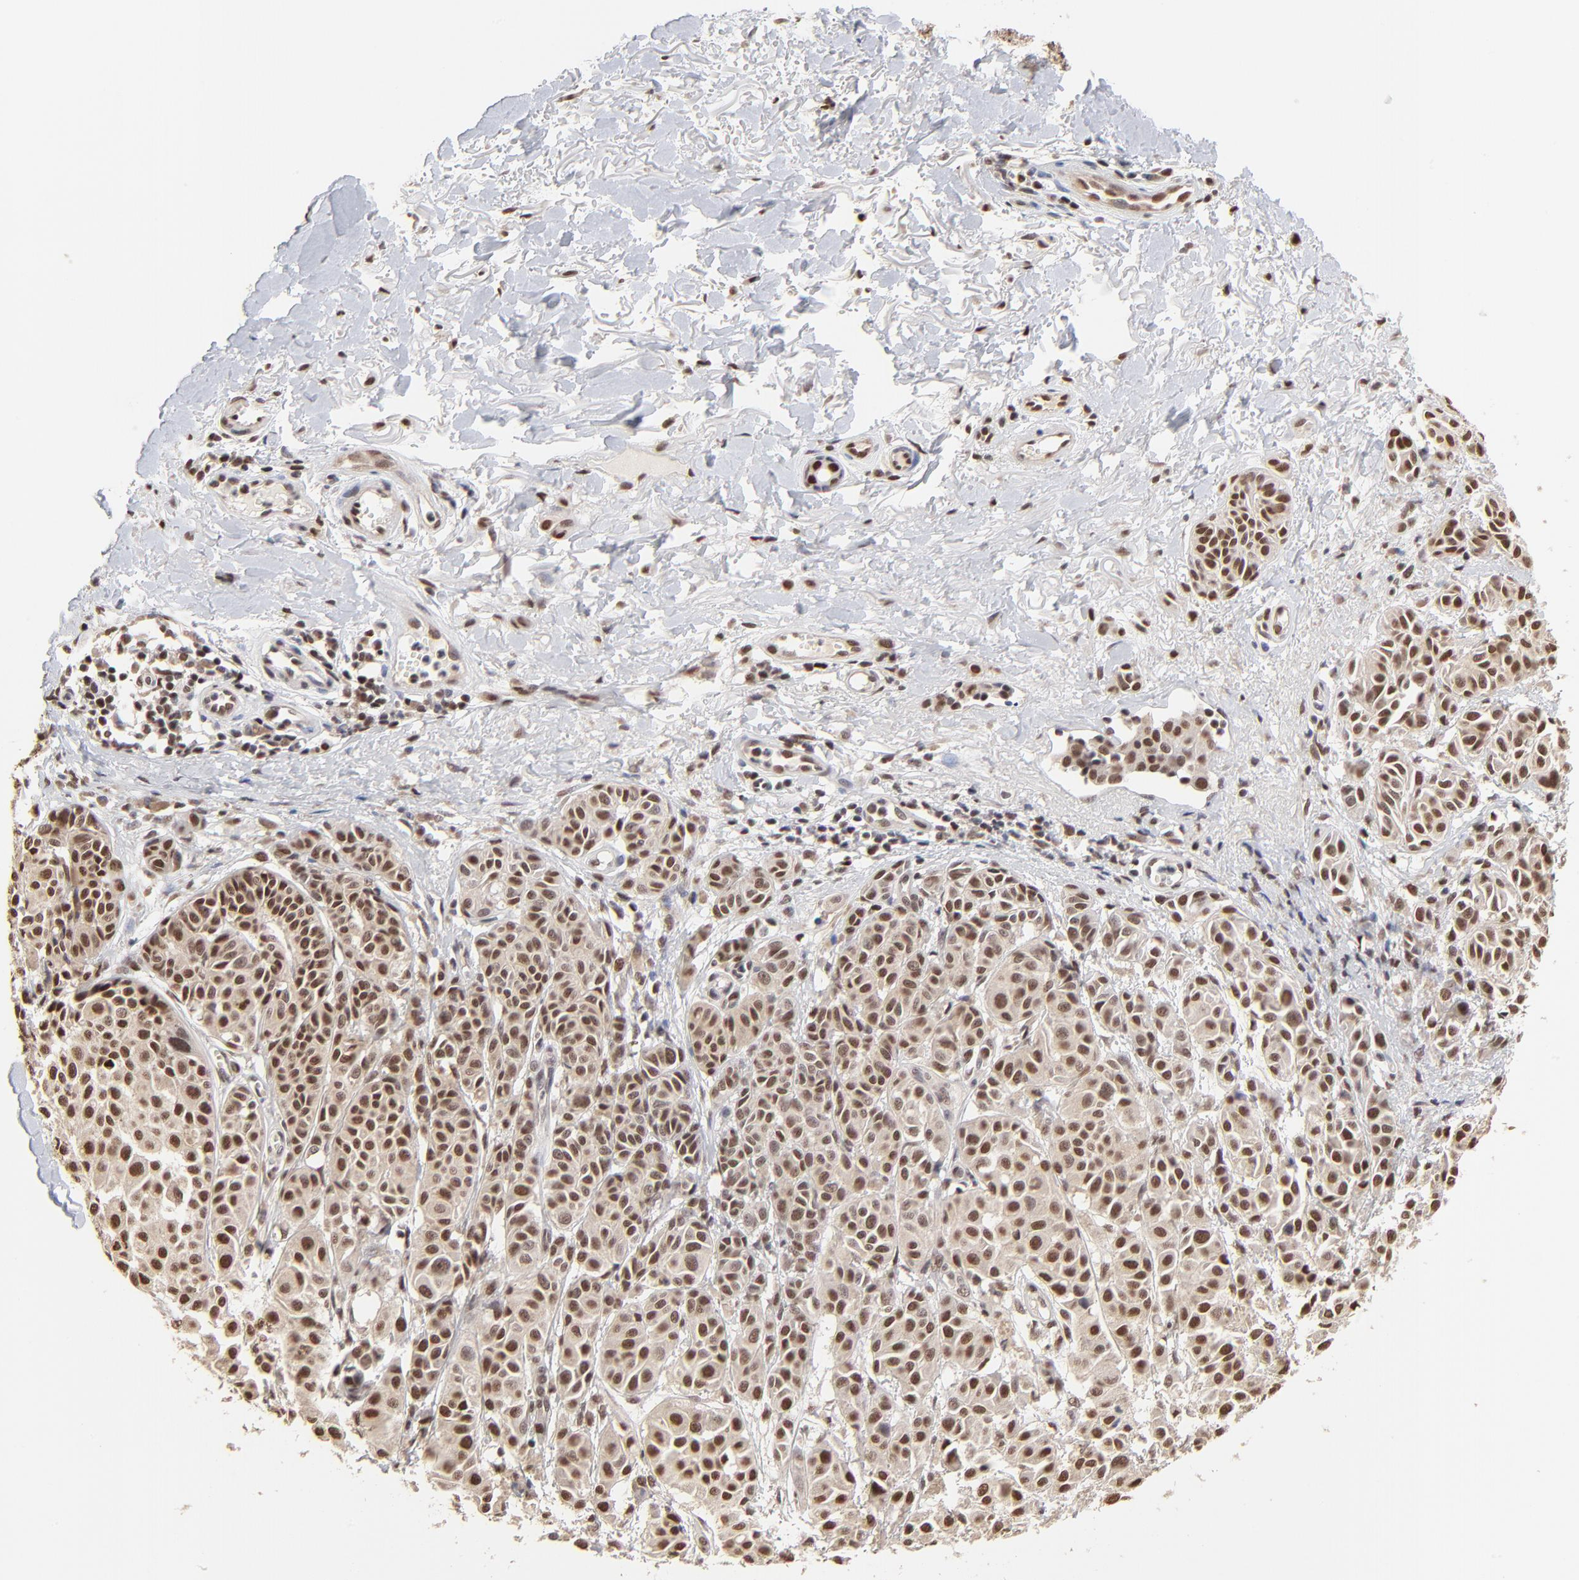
{"staining": {"intensity": "strong", "quantity": ">75%", "location": "cytoplasmic/membranous,nuclear"}, "tissue": "melanoma", "cell_type": "Tumor cells", "image_type": "cancer", "snomed": [{"axis": "morphology", "description": "Malignant melanoma, NOS"}, {"axis": "topography", "description": "Skin"}], "caption": "Immunohistochemical staining of melanoma reveals strong cytoplasmic/membranous and nuclear protein staining in about >75% of tumor cells.", "gene": "DSN1", "patient": {"sex": "male", "age": 76}}